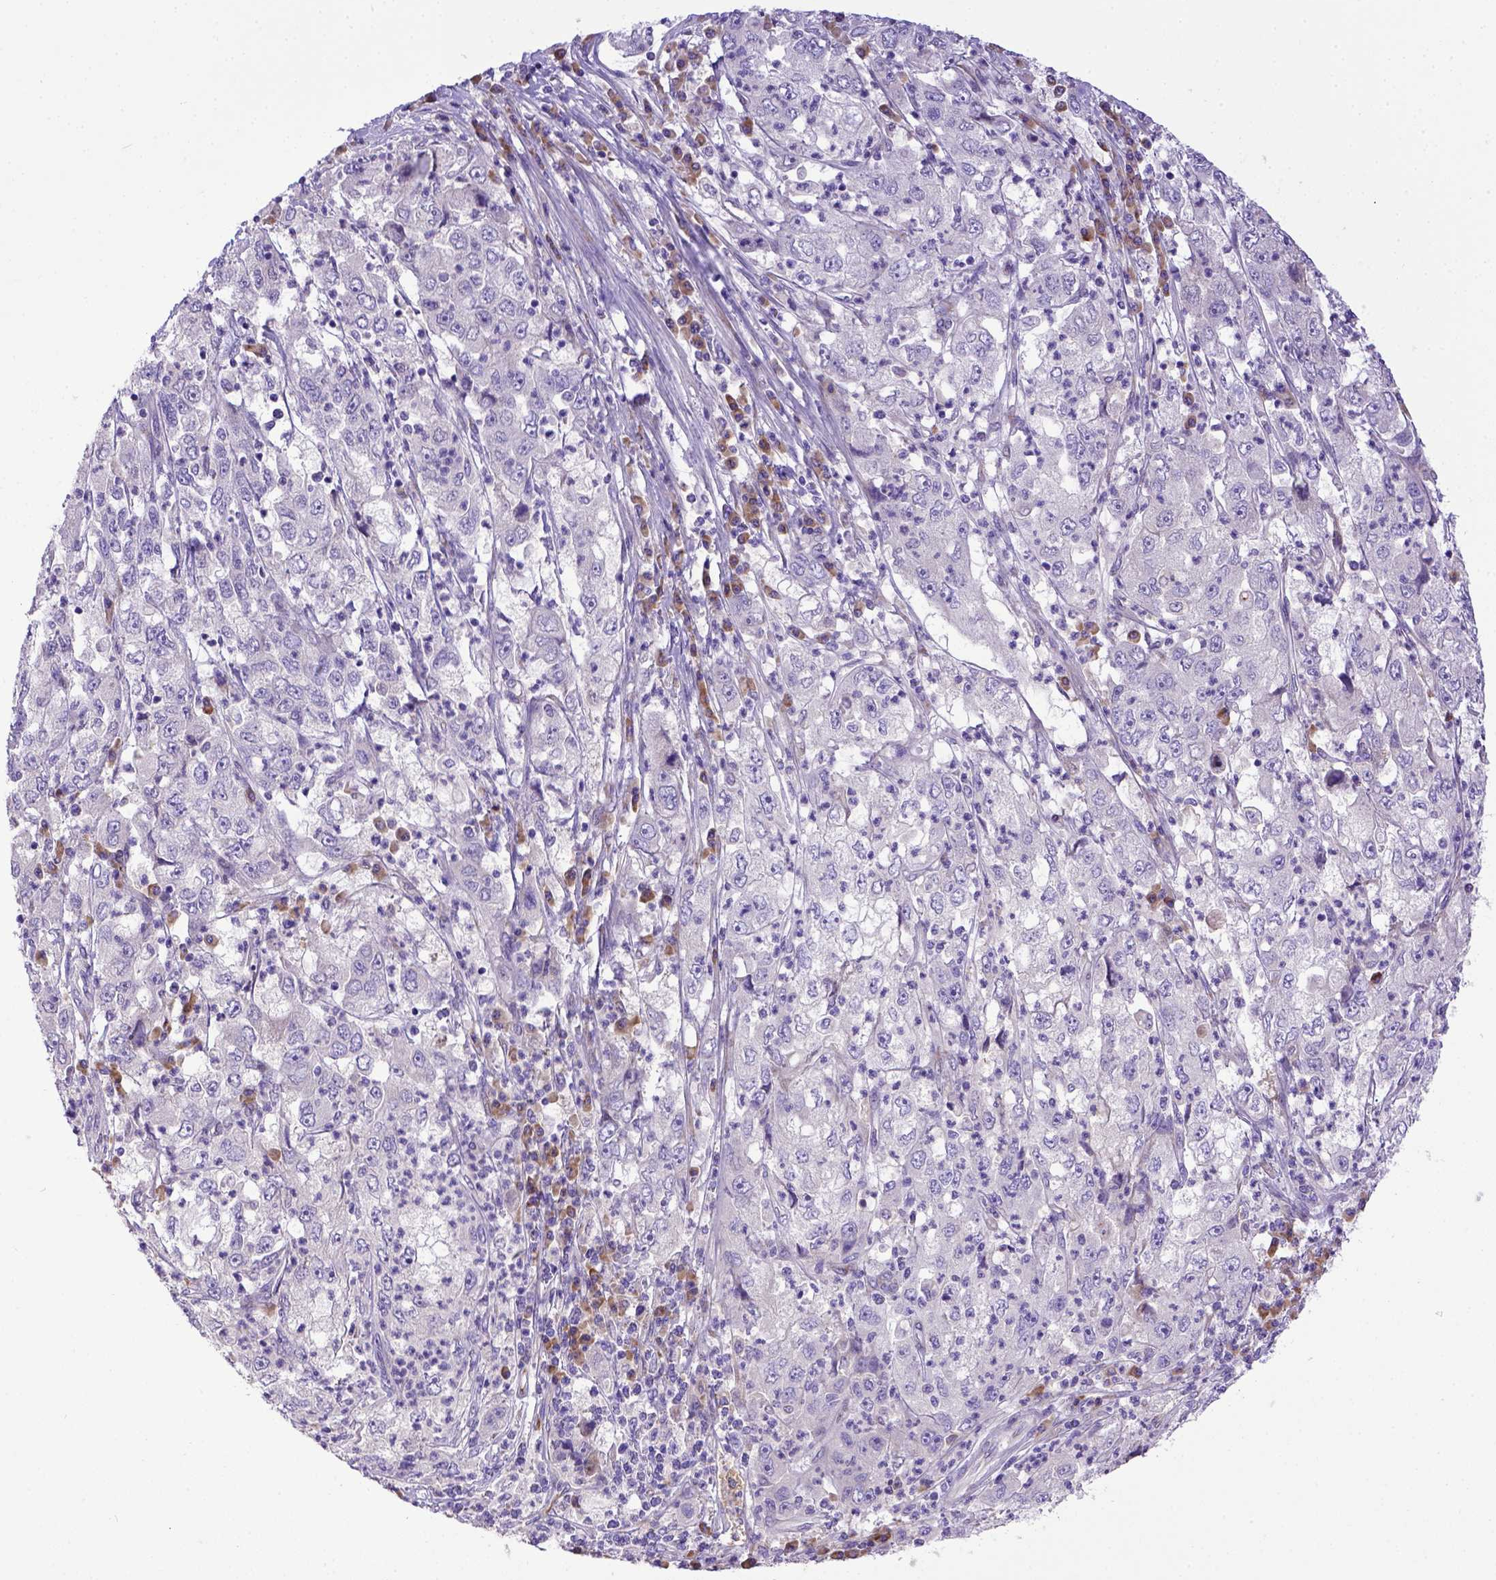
{"staining": {"intensity": "negative", "quantity": "none", "location": "none"}, "tissue": "cervical cancer", "cell_type": "Tumor cells", "image_type": "cancer", "snomed": [{"axis": "morphology", "description": "Squamous cell carcinoma, NOS"}, {"axis": "topography", "description": "Cervix"}], "caption": "Tumor cells show no significant positivity in cervical cancer.", "gene": "CFAP300", "patient": {"sex": "female", "age": 36}}